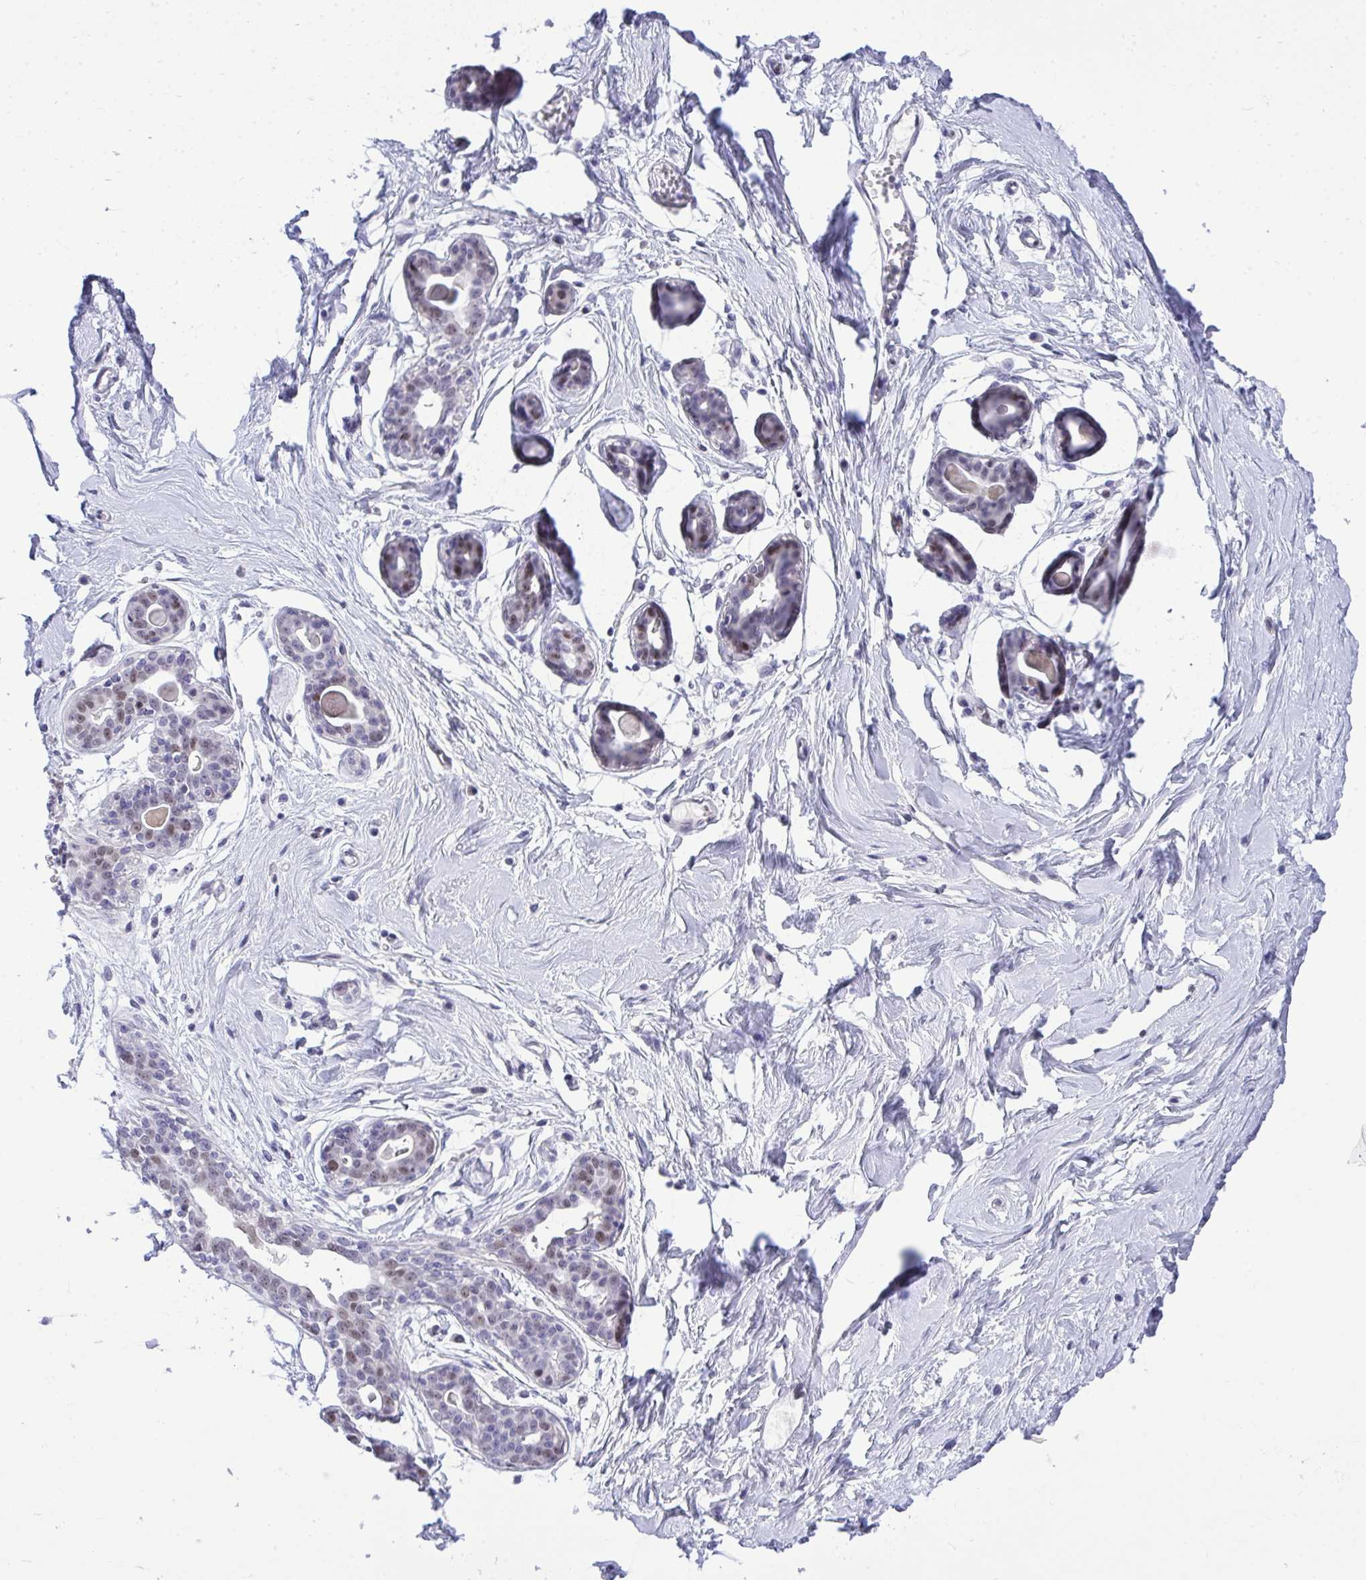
{"staining": {"intensity": "negative", "quantity": "none", "location": "none"}, "tissue": "breast", "cell_type": "Adipocytes", "image_type": "normal", "snomed": [{"axis": "morphology", "description": "Normal tissue, NOS"}, {"axis": "topography", "description": "Breast"}], "caption": "IHC micrograph of normal breast: breast stained with DAB (3,3'-diaminobenzidine) reveals no significant protein staining in adipocytes.", "gene": "TEAD4", "patient": {"sex": "female", "age": 45}}